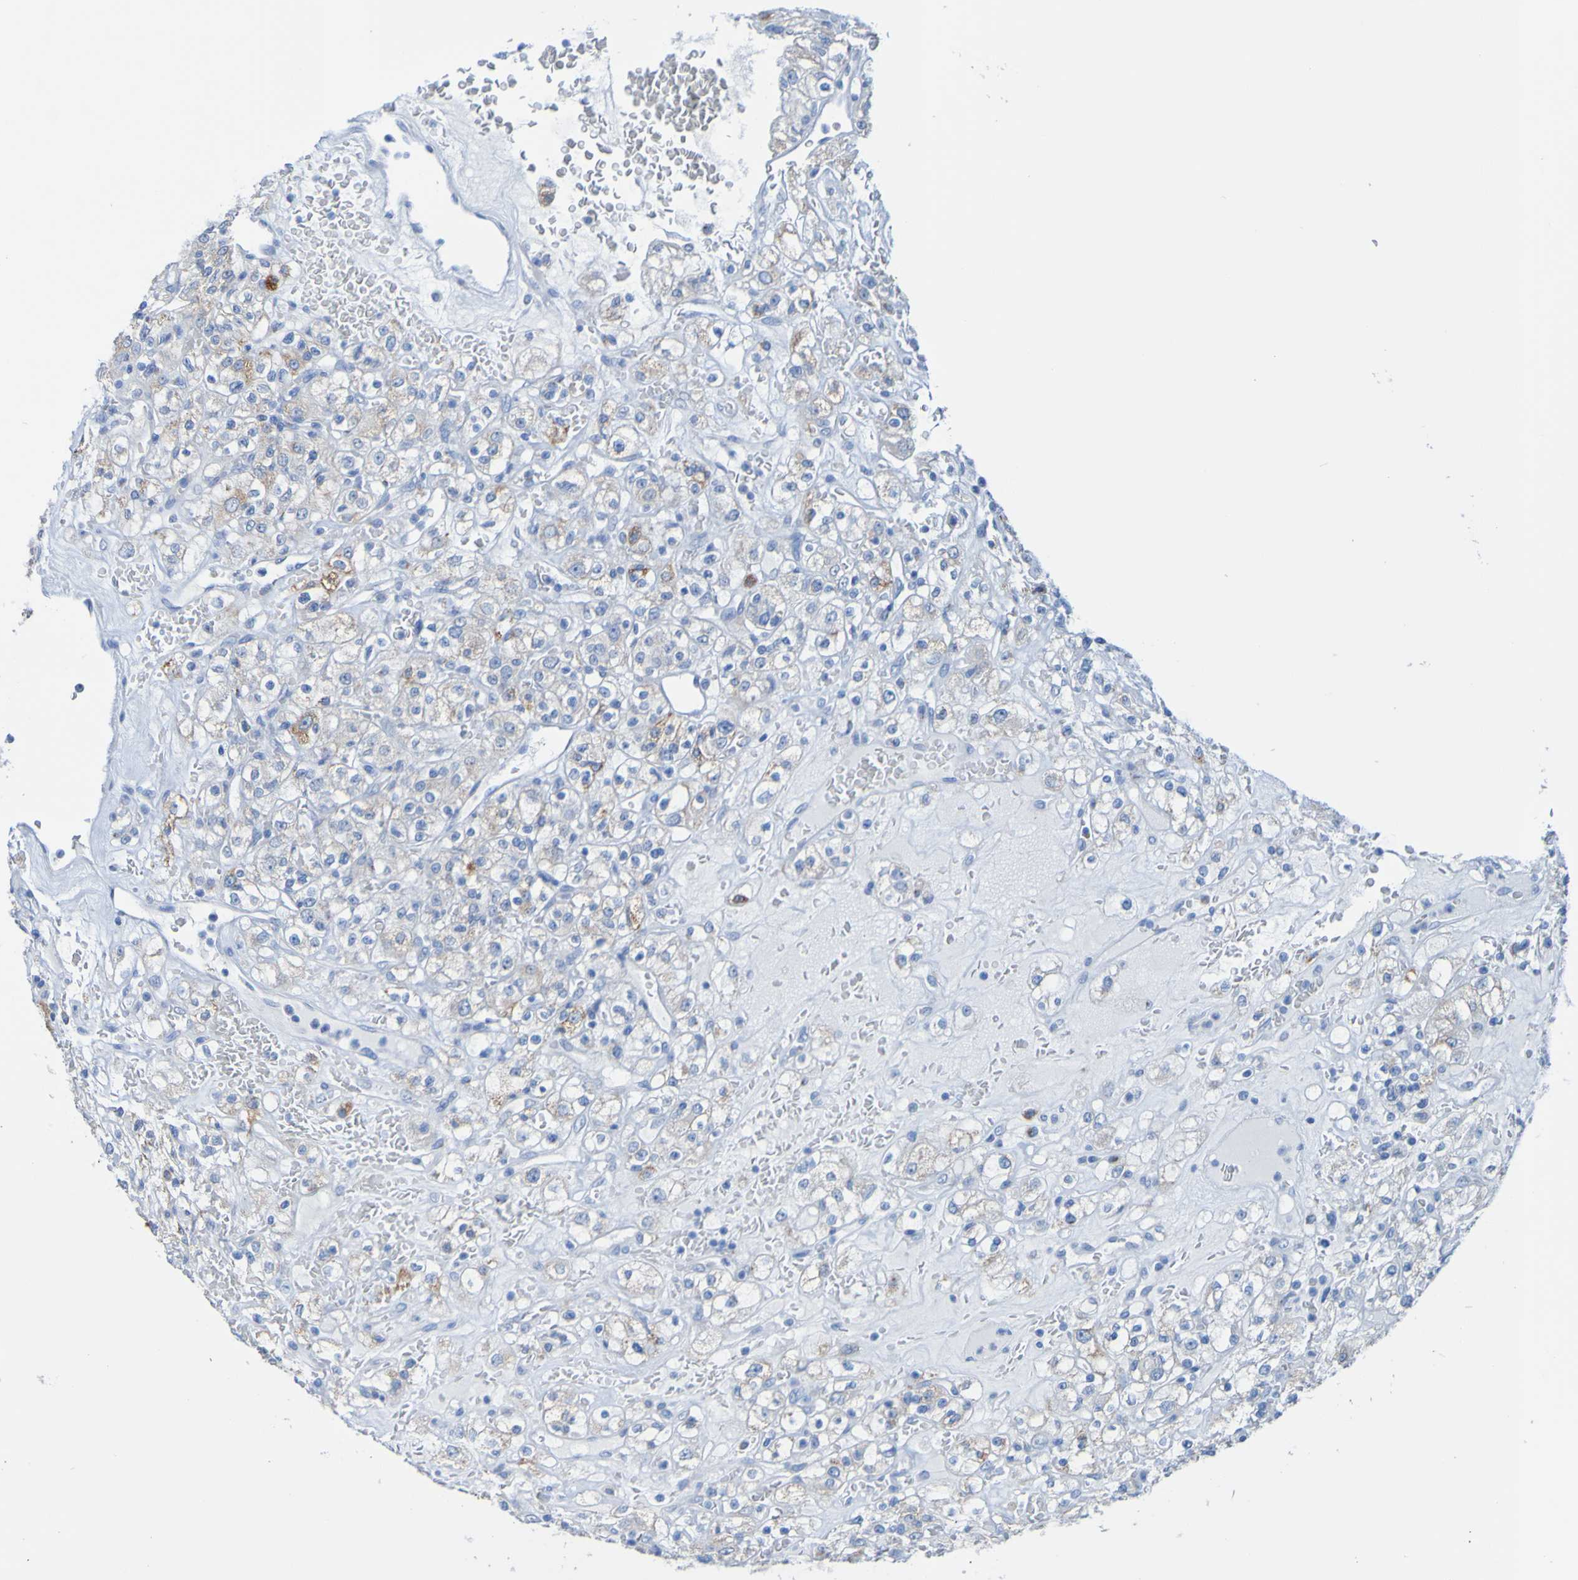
{"staining": {"intensity": "weak", "quantity": "25%-75%", "location": "cytoplasmic/membranous"}, "tissue": "renal cancer", "cell_type": "Tumor cells", "image_type": "cancer", "snomed": [{"axis": "morphology", "description": "Normal tissue, NOS"}, {"axis": "morphology", "description": "Adenocarcinoma, NOS"}, {"axis": "topography", "description": "Kidney"}], "caption": "The photomicrograph displays staining of renal cancer, revealing weak cytoplasmic/membranous protein positivity (brown color) within tumor cells.", "gene": "ACMSD", "patient": {"sex": "female", "age": 72}}